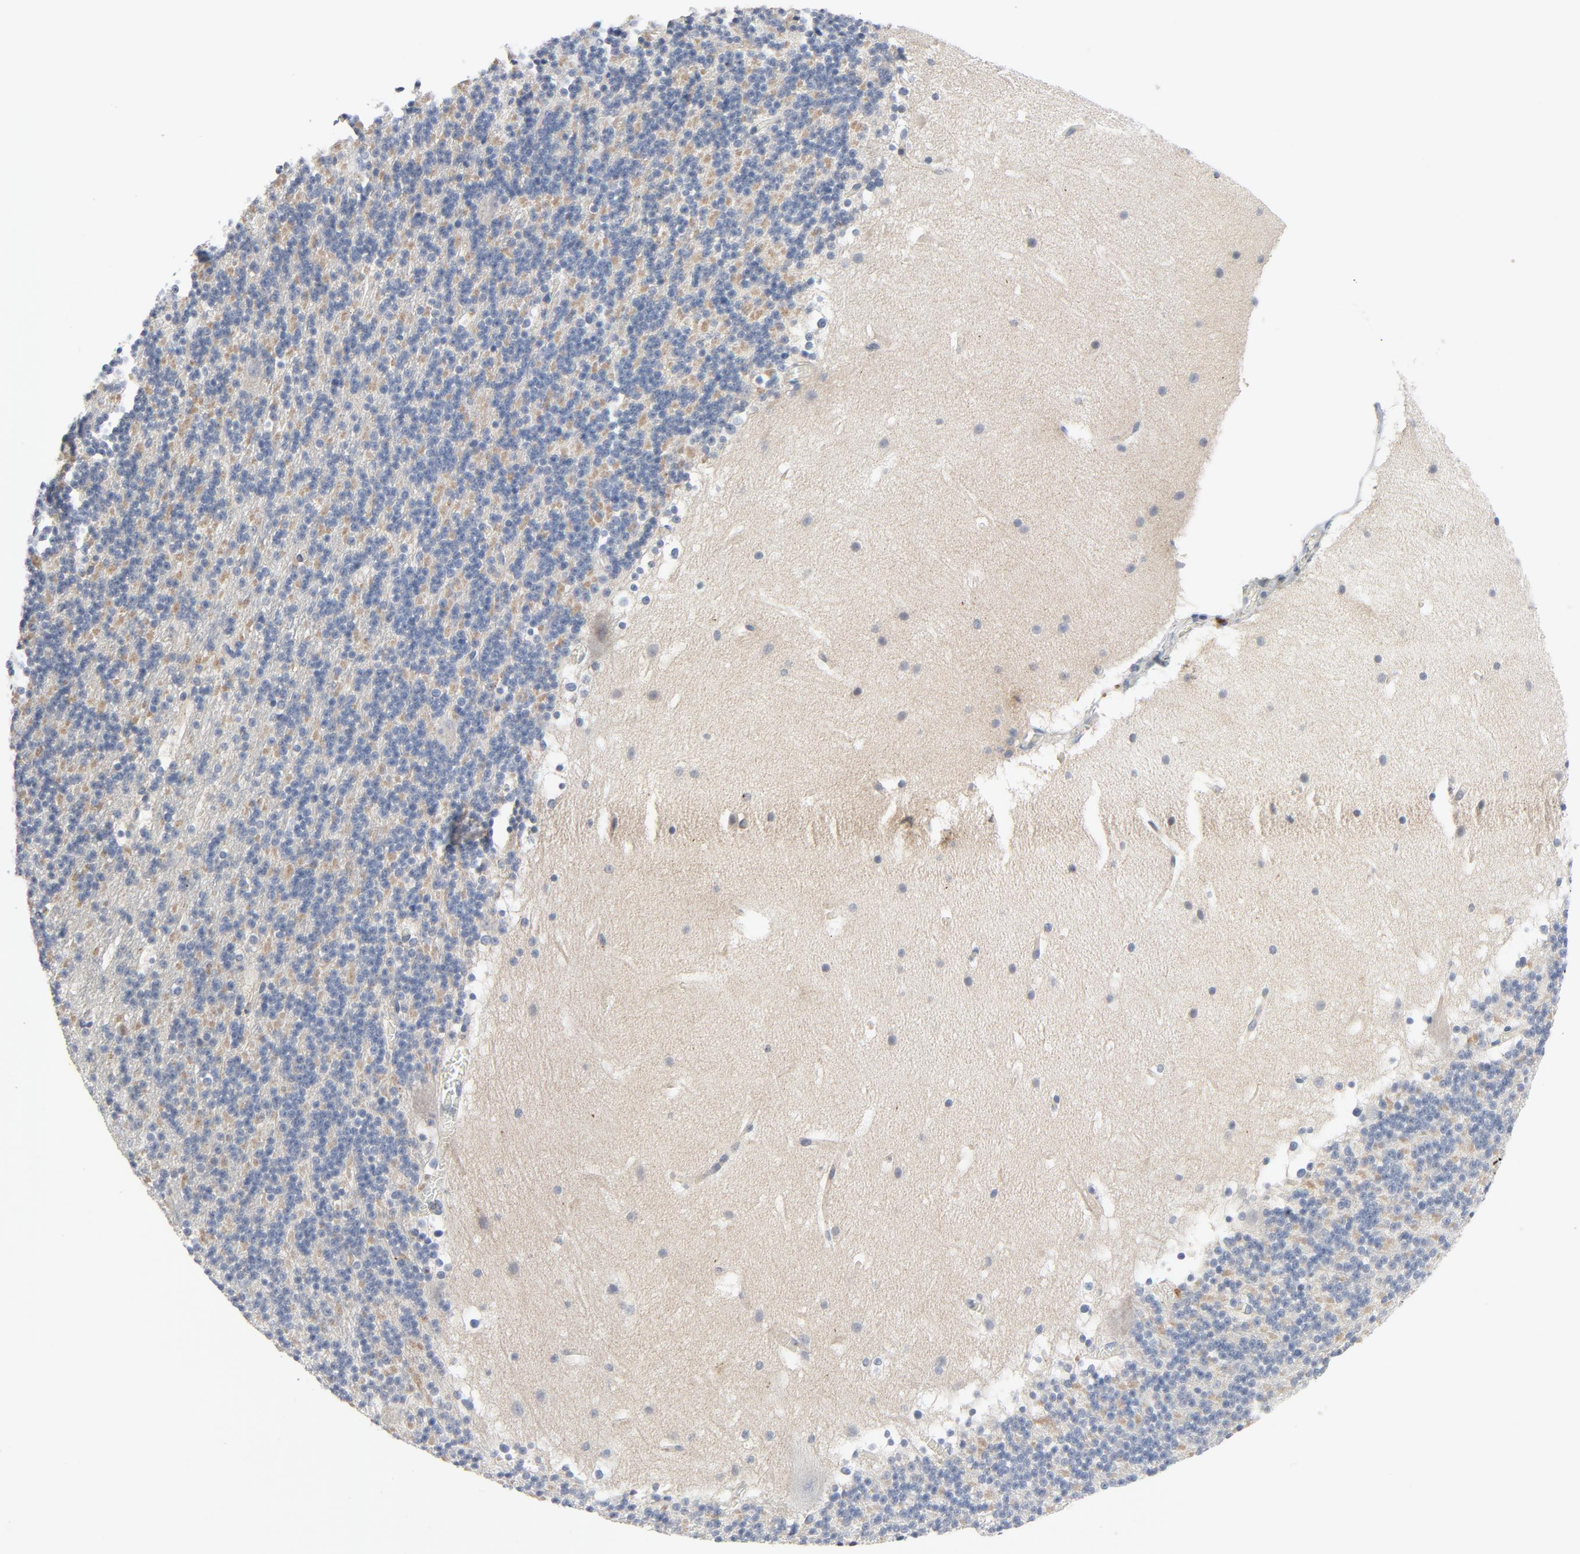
{"staining": {"intensity": "negative", "quantity": "none", "location": "none"}, "tissue": "cerebellum", "cell_type": "Cells in granular layer", "image_type": "normal", "snomed": [{"axis": "morphology", "description": "Normal tissue, NOS"}, {"axis": "topography", "description": "Cerebellum"}], "caption": "Immunohistochemistry (IHC) of benign cerebellum demonstrates no staining in cells in granular layer. Brightfield microscopy of IHC stained with DAB (3,3'-diaminobenzidine) (brown) and hematoxylin (blue), captured at high magnification.", "gene": "TSG101", "patient": {"sex": "male", "age": 45}}